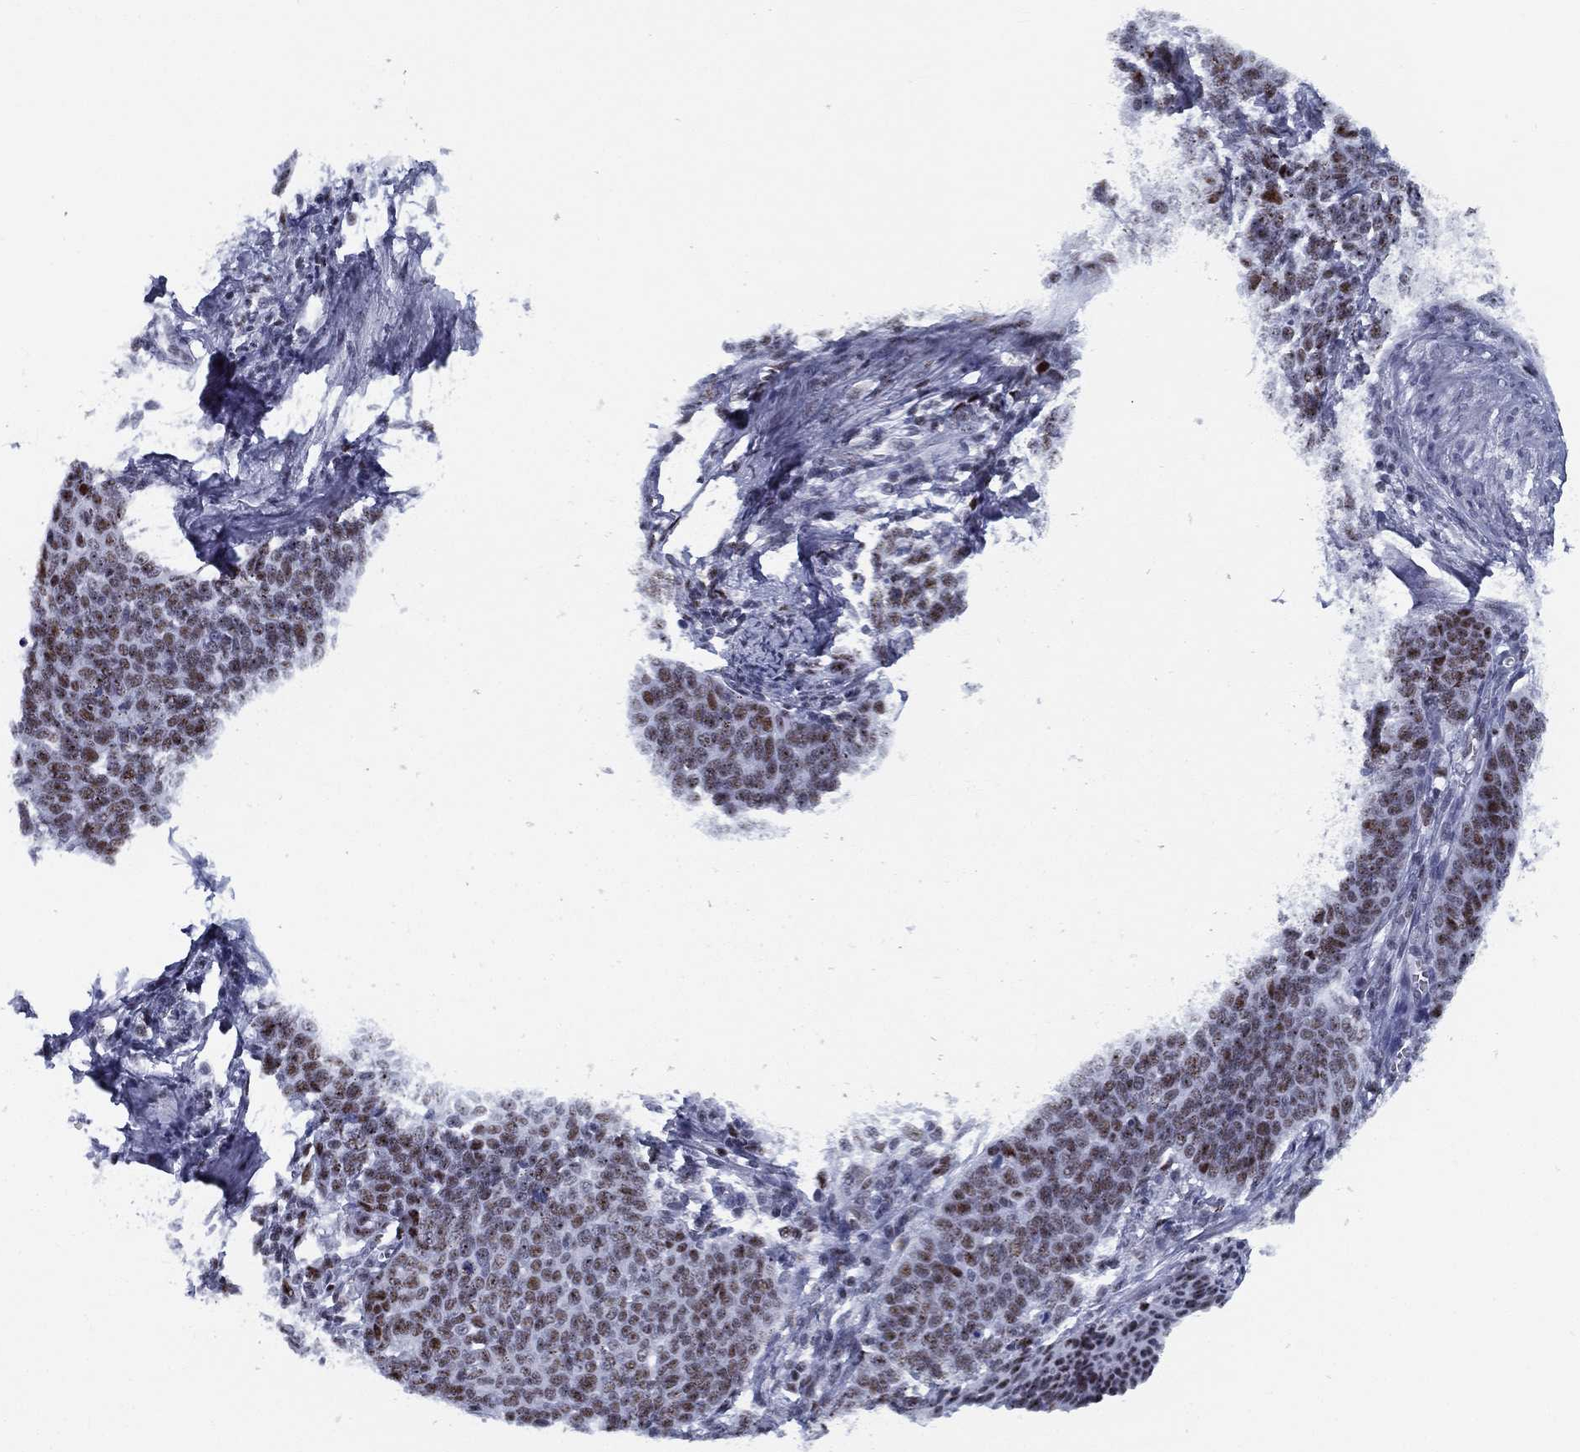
{"staining": {"intensity": "moderate", "quantity": "25%-75%", "location": "nuclear"}, "tissue": "cervical cancer", "cell_type": "Tumor cells", "image_type": "cancer", "snomed": [{"axis": "morphology", "description": "Normal tissue, NOS"}, {"axis": "morphology", "description": "Squamous cell carcinoma, NOS"}, {"axis": "topography", "description": "Cervix"}], "caption": "IHC of squamous cell carcinoma (cervical) shows medium levels of moderate nuclear staining in approximately 25%-75% of tumor cells.", "gene": "CYB561D2", "patient": {"sex": "female", "age": 39}}